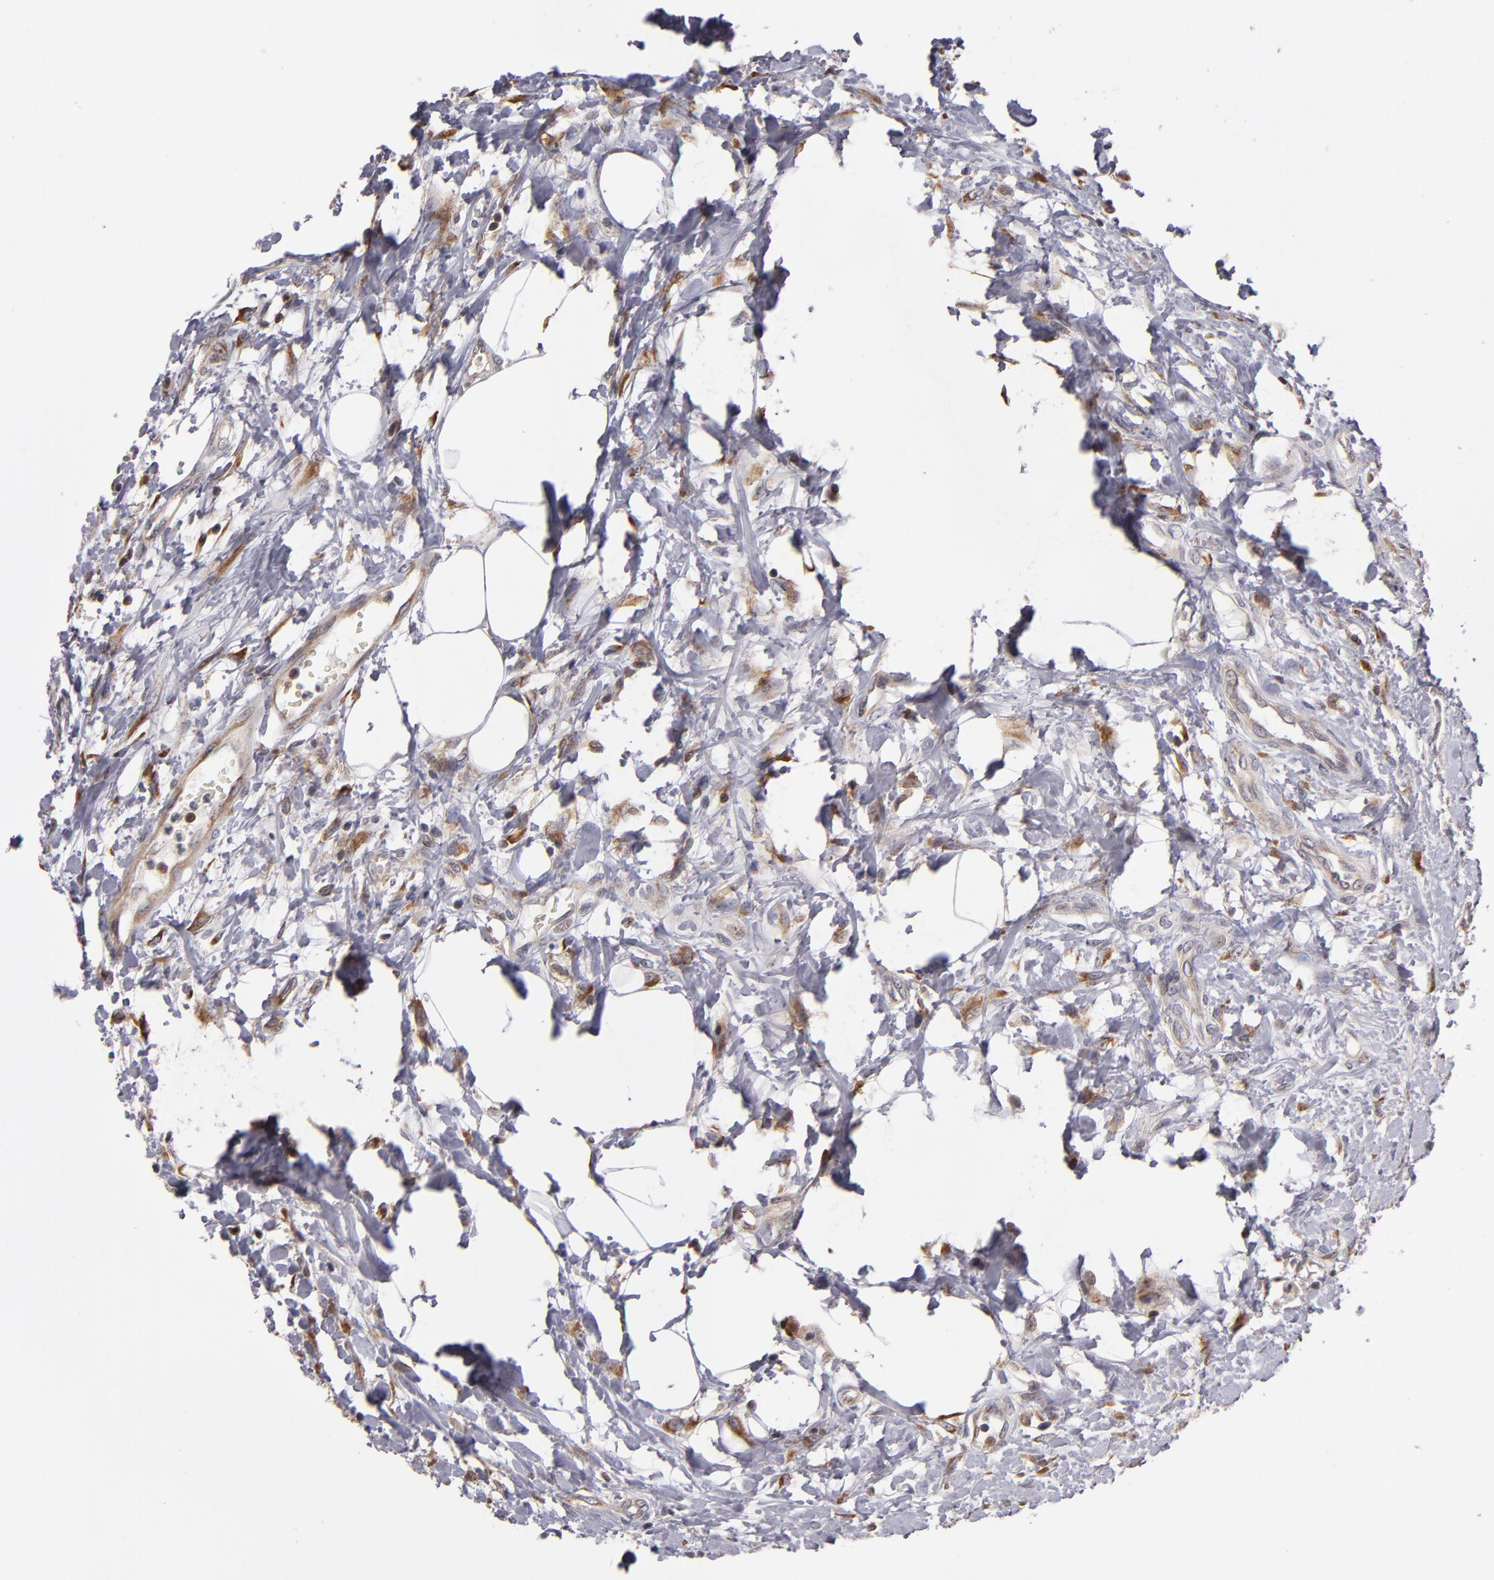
{"staining": {"intensity": "negative", "quantity": "none", "location": "none"}, "tissue": "urothelial cancer", "cell_type": "Tumor cells", "image_type": "cancer", "snomed": [{"axis": "morphology", "description": "Urothelial carcinoma, High grade"}, {"axis": "topography", "description": "Urinary bladder"}], "caption": "Urothelial carcinoma (high-grade) was stained to show a protein in brown. There is no significant staining in tumor cells. Nuclei are stained in blue.", "gene": "CASP1", "patient": {"sex": "male", "age": 56}}